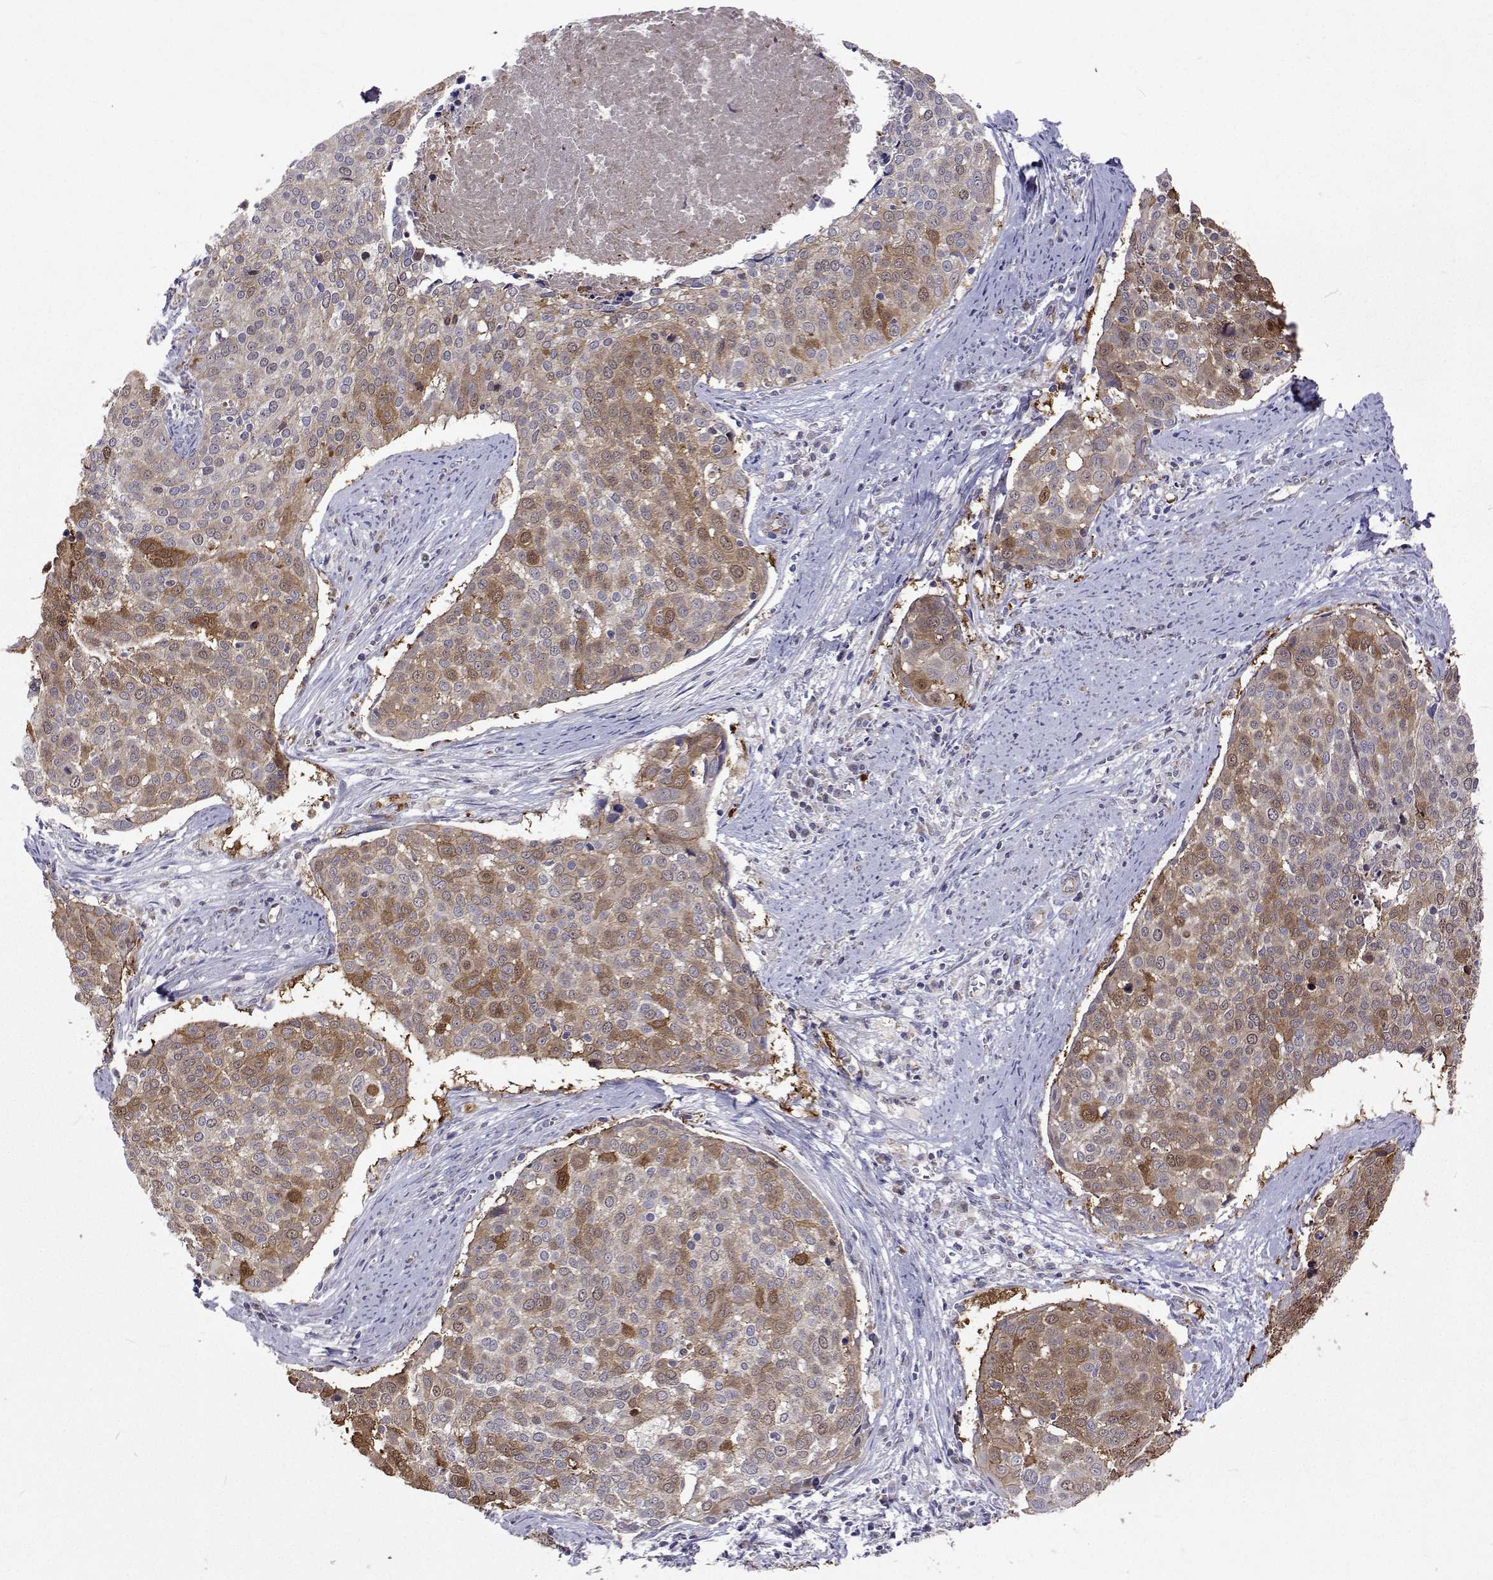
{"staining": {"intensity": "moderate", "quantity": ">75%", "location": "cytoplasmic/membranous"}, "tissue": "cervical cancer", "cell_type": "Tumor cells", "image_type": "cancer", "snomed": [{"axis": "morphology", "description": "Squamous cell carcinoma, NOS"}, {"axis": "topography", "description": "Cervix"}], "caption": "The image reveals immunohistochemical staining of squamous cell carcinoma (cervical). There is moderate cytoplasmic/membranous expression is present in about >75% of tumor cells.", "gene": "DHTKD1", "patient": {"sex": "female", "age": 39}}